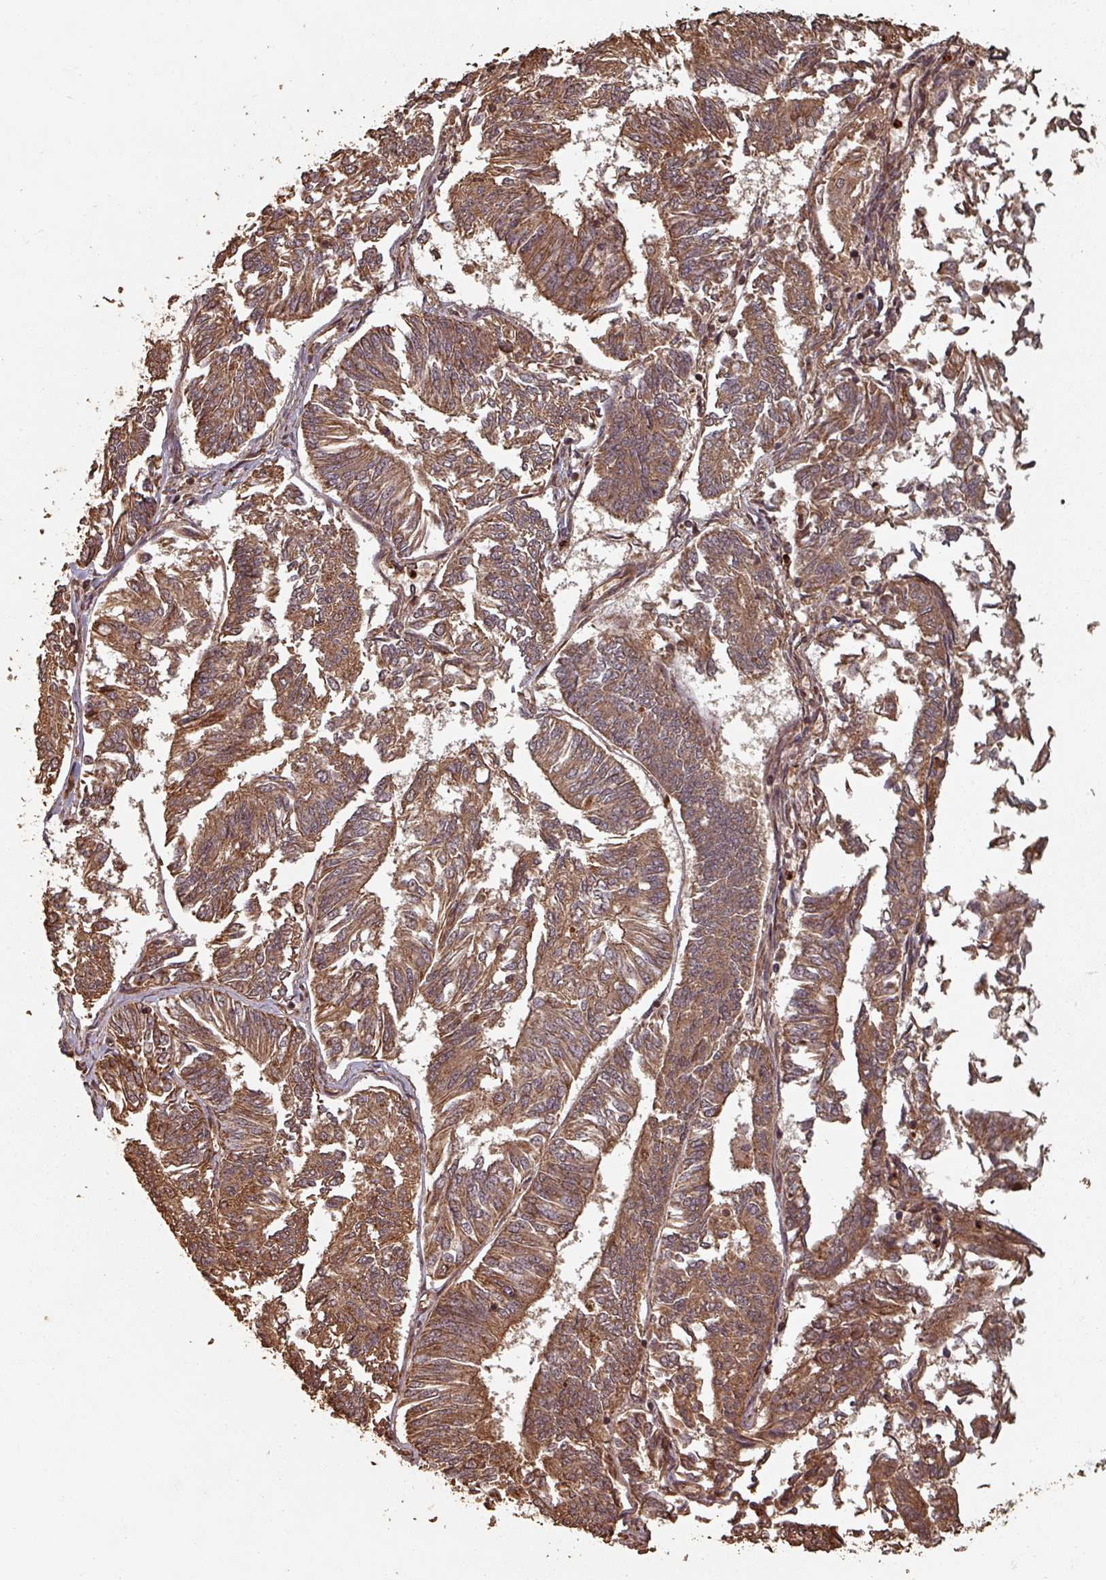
{"staining": {"intensity": "moderate", "quantity": ">75%", "location": "cytoplasmic/membranous"}, "tissue": "endometrial cancer", "cell_type": "Tumor cells", "image_type": "cancer", "snomed": [{"axis": "morphology", "description": "Adenocarcinoma, NOS"}, {"axis": "topography", "description": "Endometrium"}], "caption": "Tumor cells reveal medium levels of moderate cytoplasmic/membranous staining in about >75% of cells in endometrial cancer.", "gene": "EID1", "patient": {"sex": "female", "age": 58}}